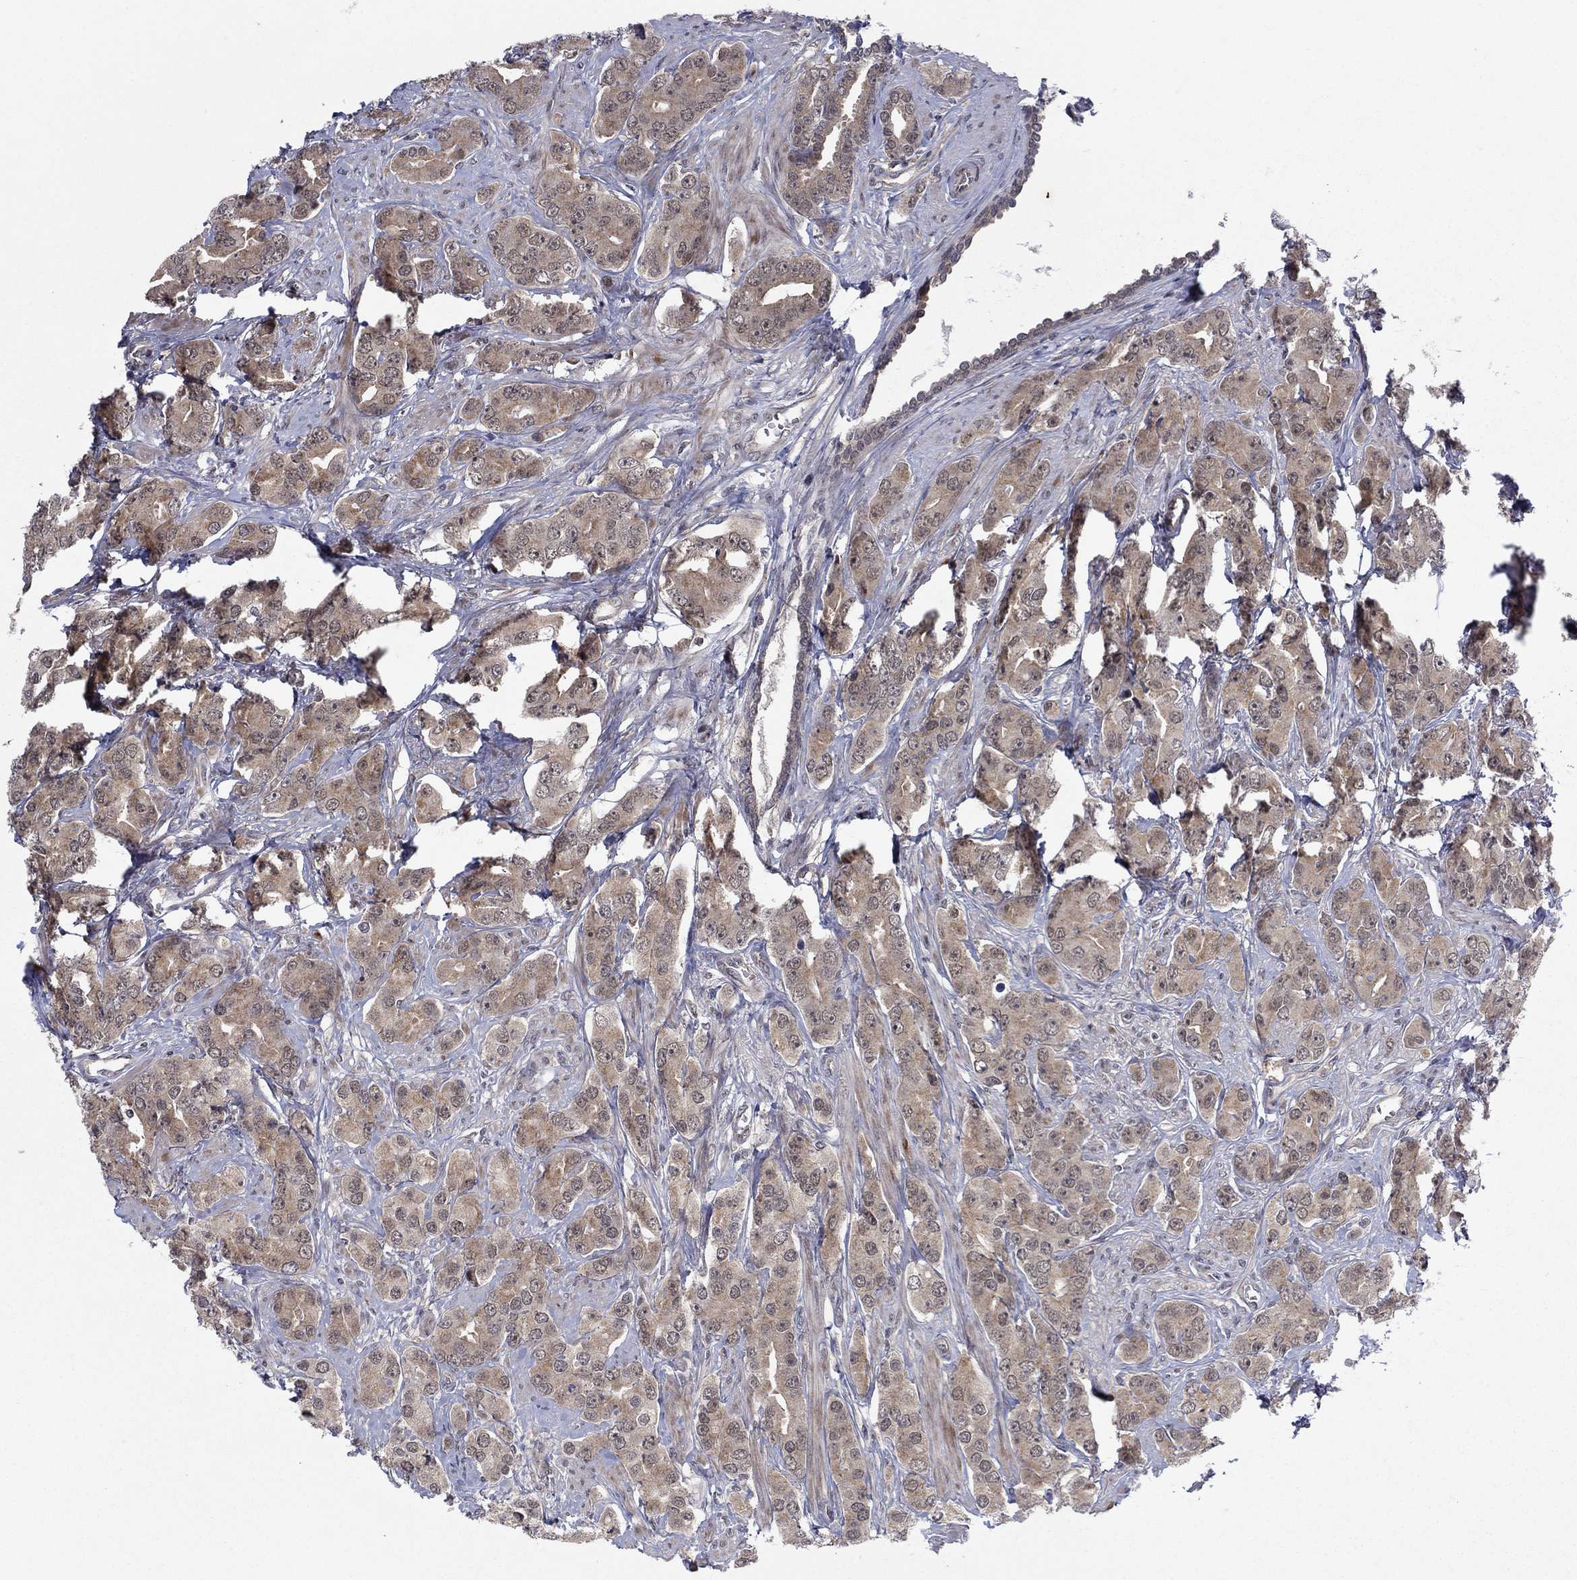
{"staining": {"intensity": "moderate", "quantity": ">75%", "location": "cytoplasmic/membranous"}, "tissue": "prostate cancer", "cell_type": "Tumor cells", "image_type": "cancer", "snomed": [{"axis": "morphology", "description": "Adenocarcinoma, NOS"}, {"axis": "topography", "description": "Prostate"}], "caption": "This photomicrograph demonstrates prostate adenocarcinoma stained with immunohistochemistry to label a protein in brown. The cytoplasmic/membranous of tumor cells show moderate positivity for the protein. Nuclei are counter-stained blue.", "gene": "PSMC1", "patient": {"sex": "male", "age": 67}}